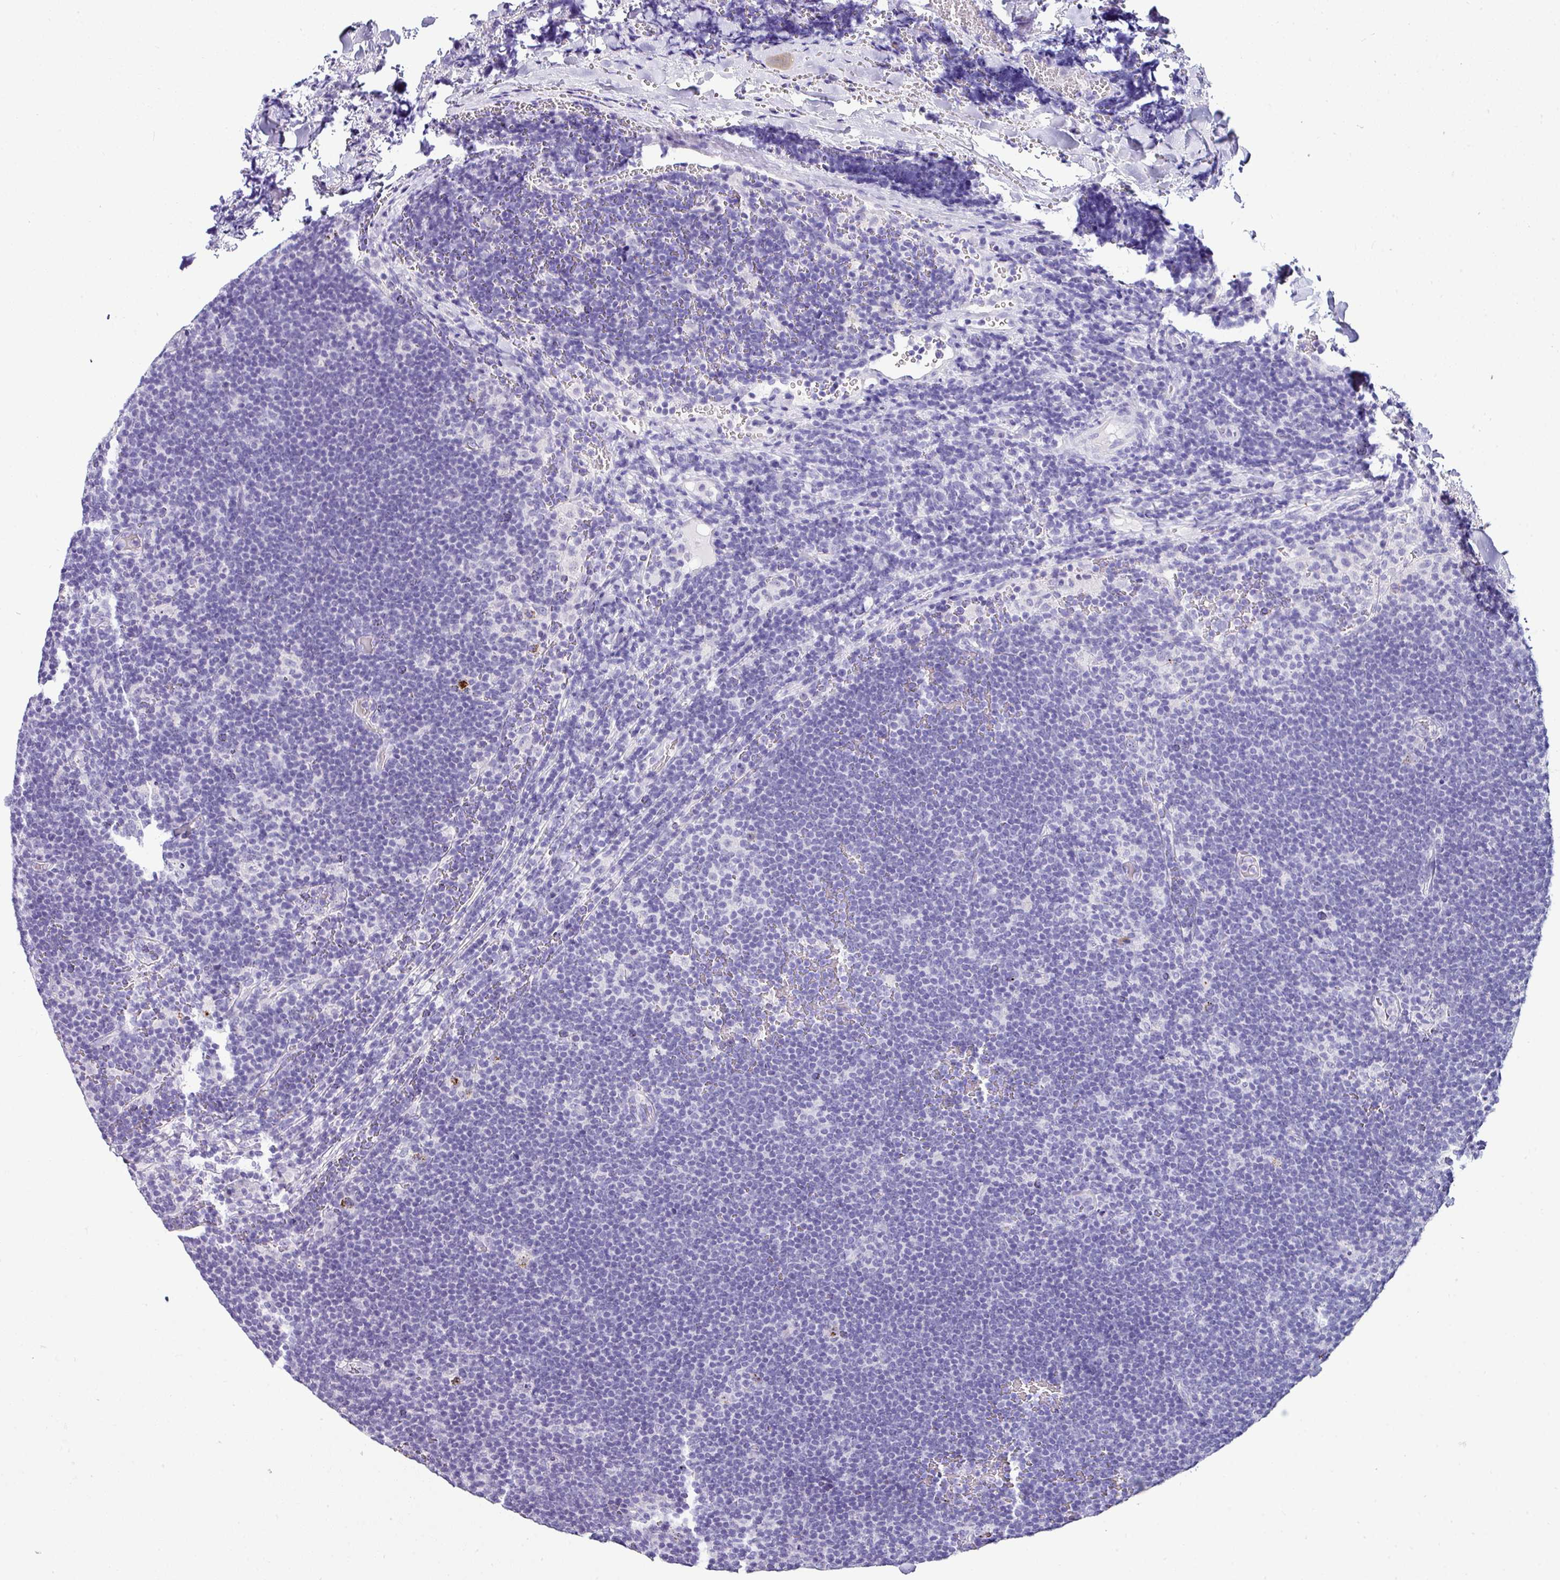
{"staining": {"intensity": "negative", "quantity": "none", "location": "none"}, "tissue": "lymphoma", "cell_type": "Tumor cells", "image_type": "cancer", "snomed": [{"axis": "morphology", "description": "Hodgkin's disease, NOS"}, {"axis": "topography", "description": "Lymph node"}], "caption": "The photomicrograph reveals no significant expression in tumor cells of Hodgkin's disease. (DAB (3,3'-diaminobenzidine) immunohistochemistry (IHC) with hematoxylin counter stain).", "gene": "NAPSA", "patient": {"sex": "female", "age": 57}}